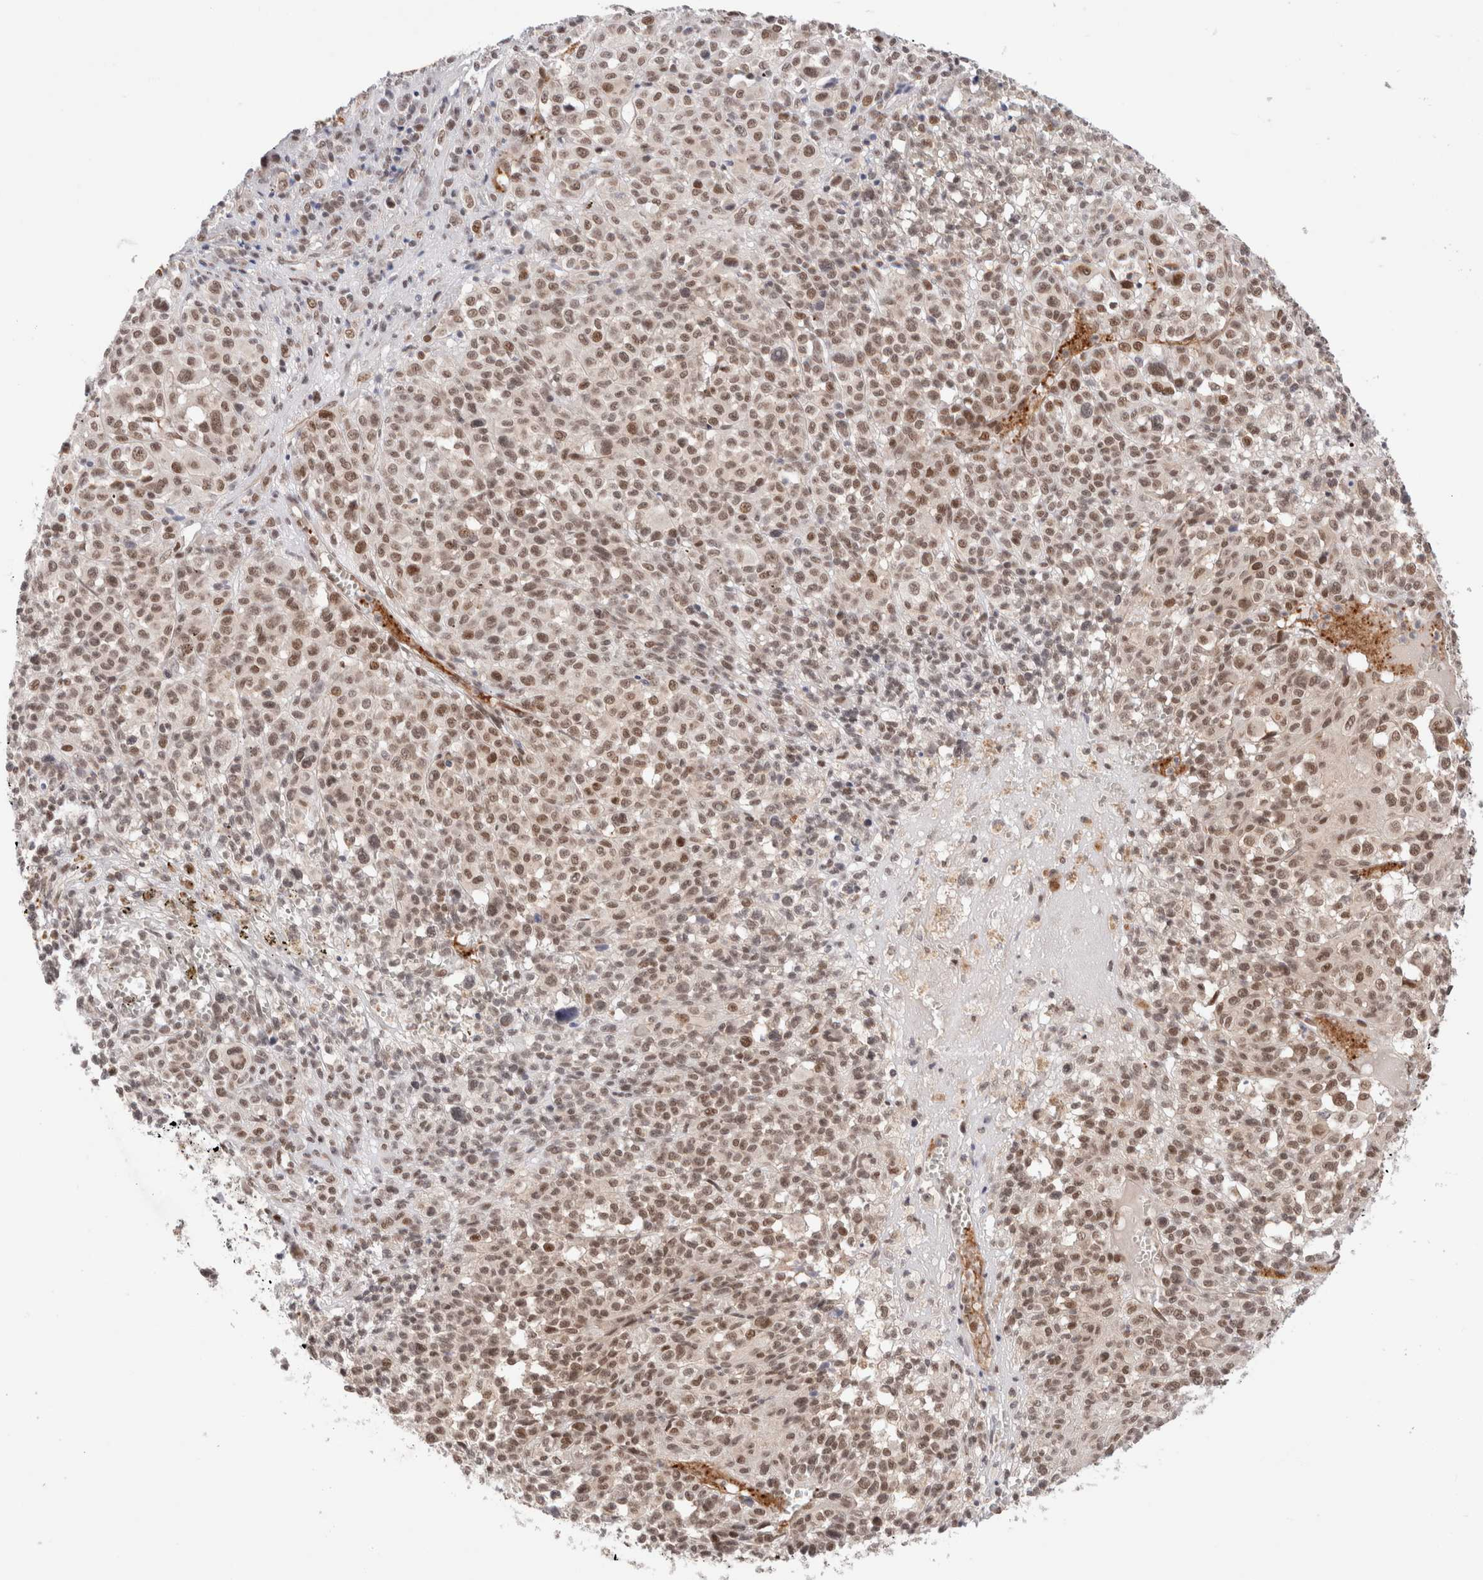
{"staining": {"intensity": "moderate", "quantity": ">75%", "location": "nuclear"}, "tissue": "melanoma", "cell_type": "Tumor cells", "image_type": "cancer", "snomed": [{"axis": "morphology", "description": "Malignant melanoma, Metastatic site"}, {"axis": "topography", "description": "Skin"}], "caption": "Human malignant melanoma (metastatic site) stained for a protein (brown) reveals moderate nuclear positive staining in about >75% of tumor cells.", "gene": "GATAD2A", "patient": {"sex": "female", "age": 74}}